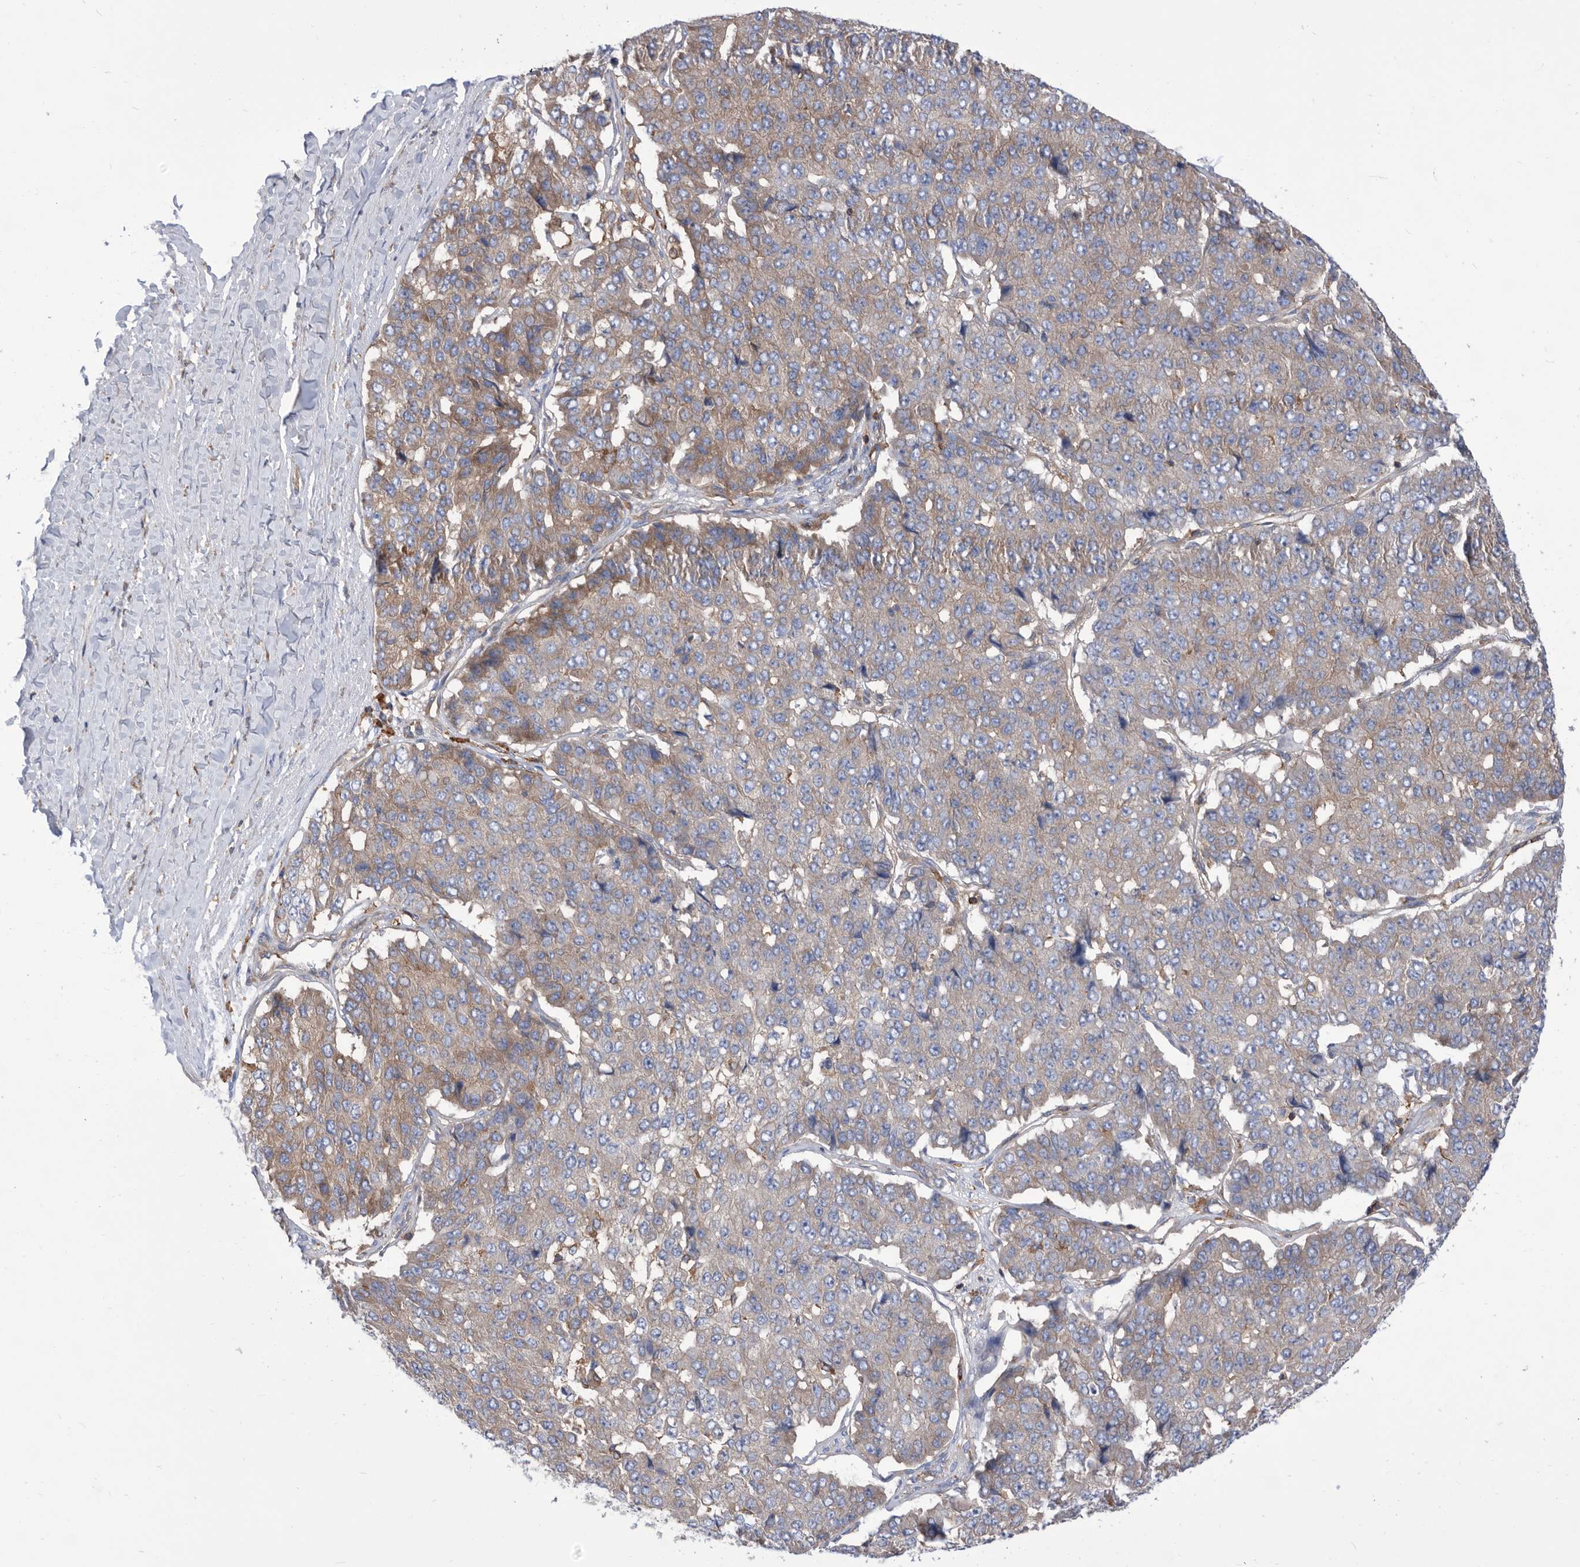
{"staining": {"intensity": "weak", "quantity": "<25%", "location": "cytoplasmic/membranous"}, "tissue": "pancreatic cancer", "cell_type": "Tumor cells", "image_type": "cancer", "snomed": [{"axis": "morphology", "description": "Adenocarcinoma, NOS"}, {"axis": "topography", "description": "Pancreas"}], "caption": "Immunohistochemical staining of human pancreatic cancer (adenocarcinoma) reveals no significant expression in tumor cells. (Stains: DAB (3,3'-diaminobenzidine) immunohistochemistry (IHC) with hematoxylin counter stain, Microscopy: brightfield microscopy at high magnification).", "gene": "SMG7", "patient": {"sex": "male", "age": 50}}